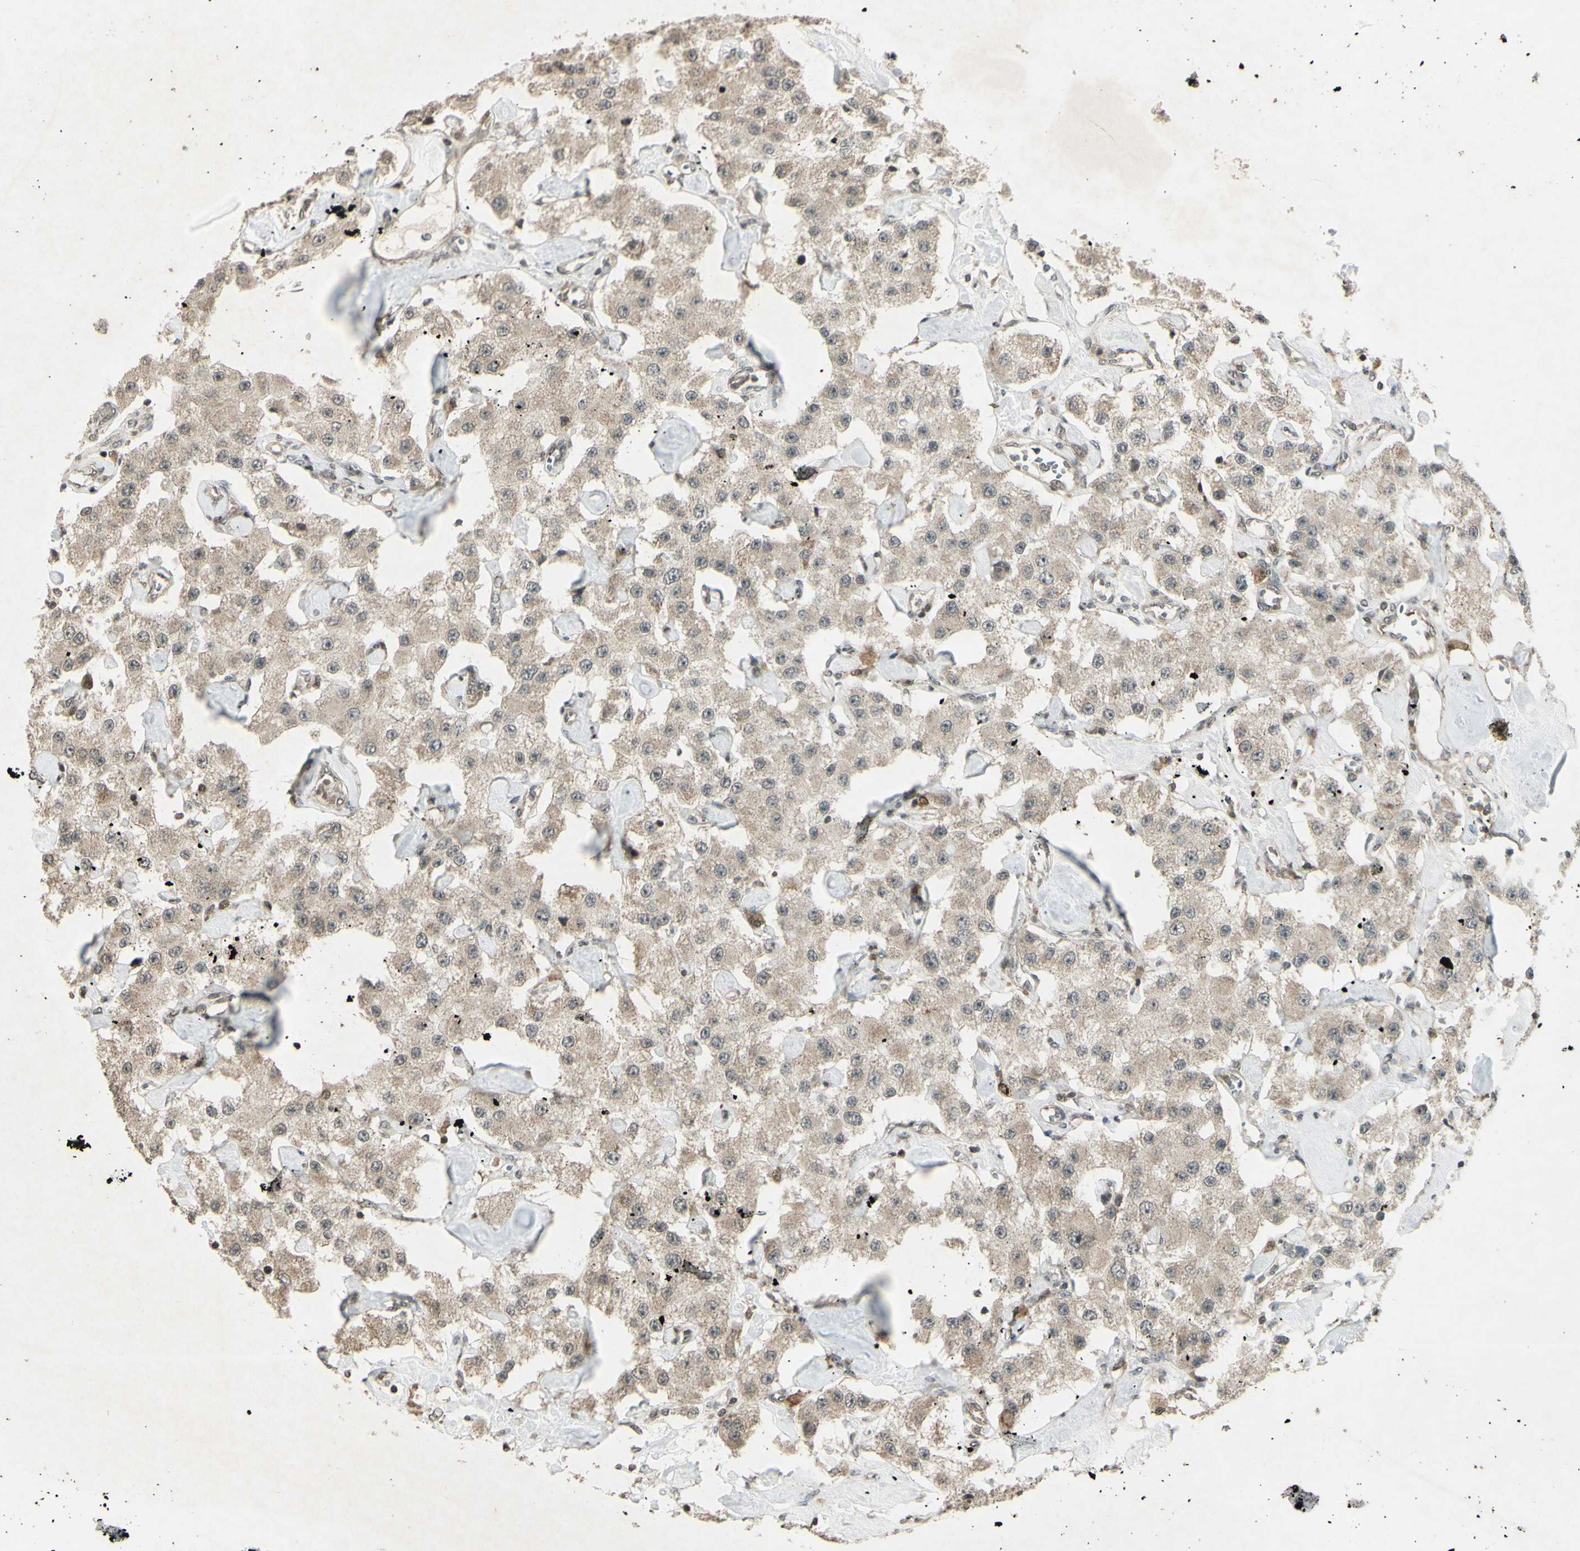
{"staining": {"intensity": "weak", "quantity": ">75%", "location": "cytoplasmic/membranous"}, "tissue": "carcinoid", "cell_type": "Tumor cells", "image_type": "cancer", "snomed": [{"axis": "morphology", "description": "Carcinoid, malignant, NOS"}, {"axis": "topography", "description": "Pancreas"}], "caption": "An image showing weak cytoplasmic/membranous expression in approximately >75% of tumor cells in malignant carcinoid, as visualized by brown immunohistochemical staining.", "gene": "BLNK", "patient": {"sex": "male", "age": 41}}